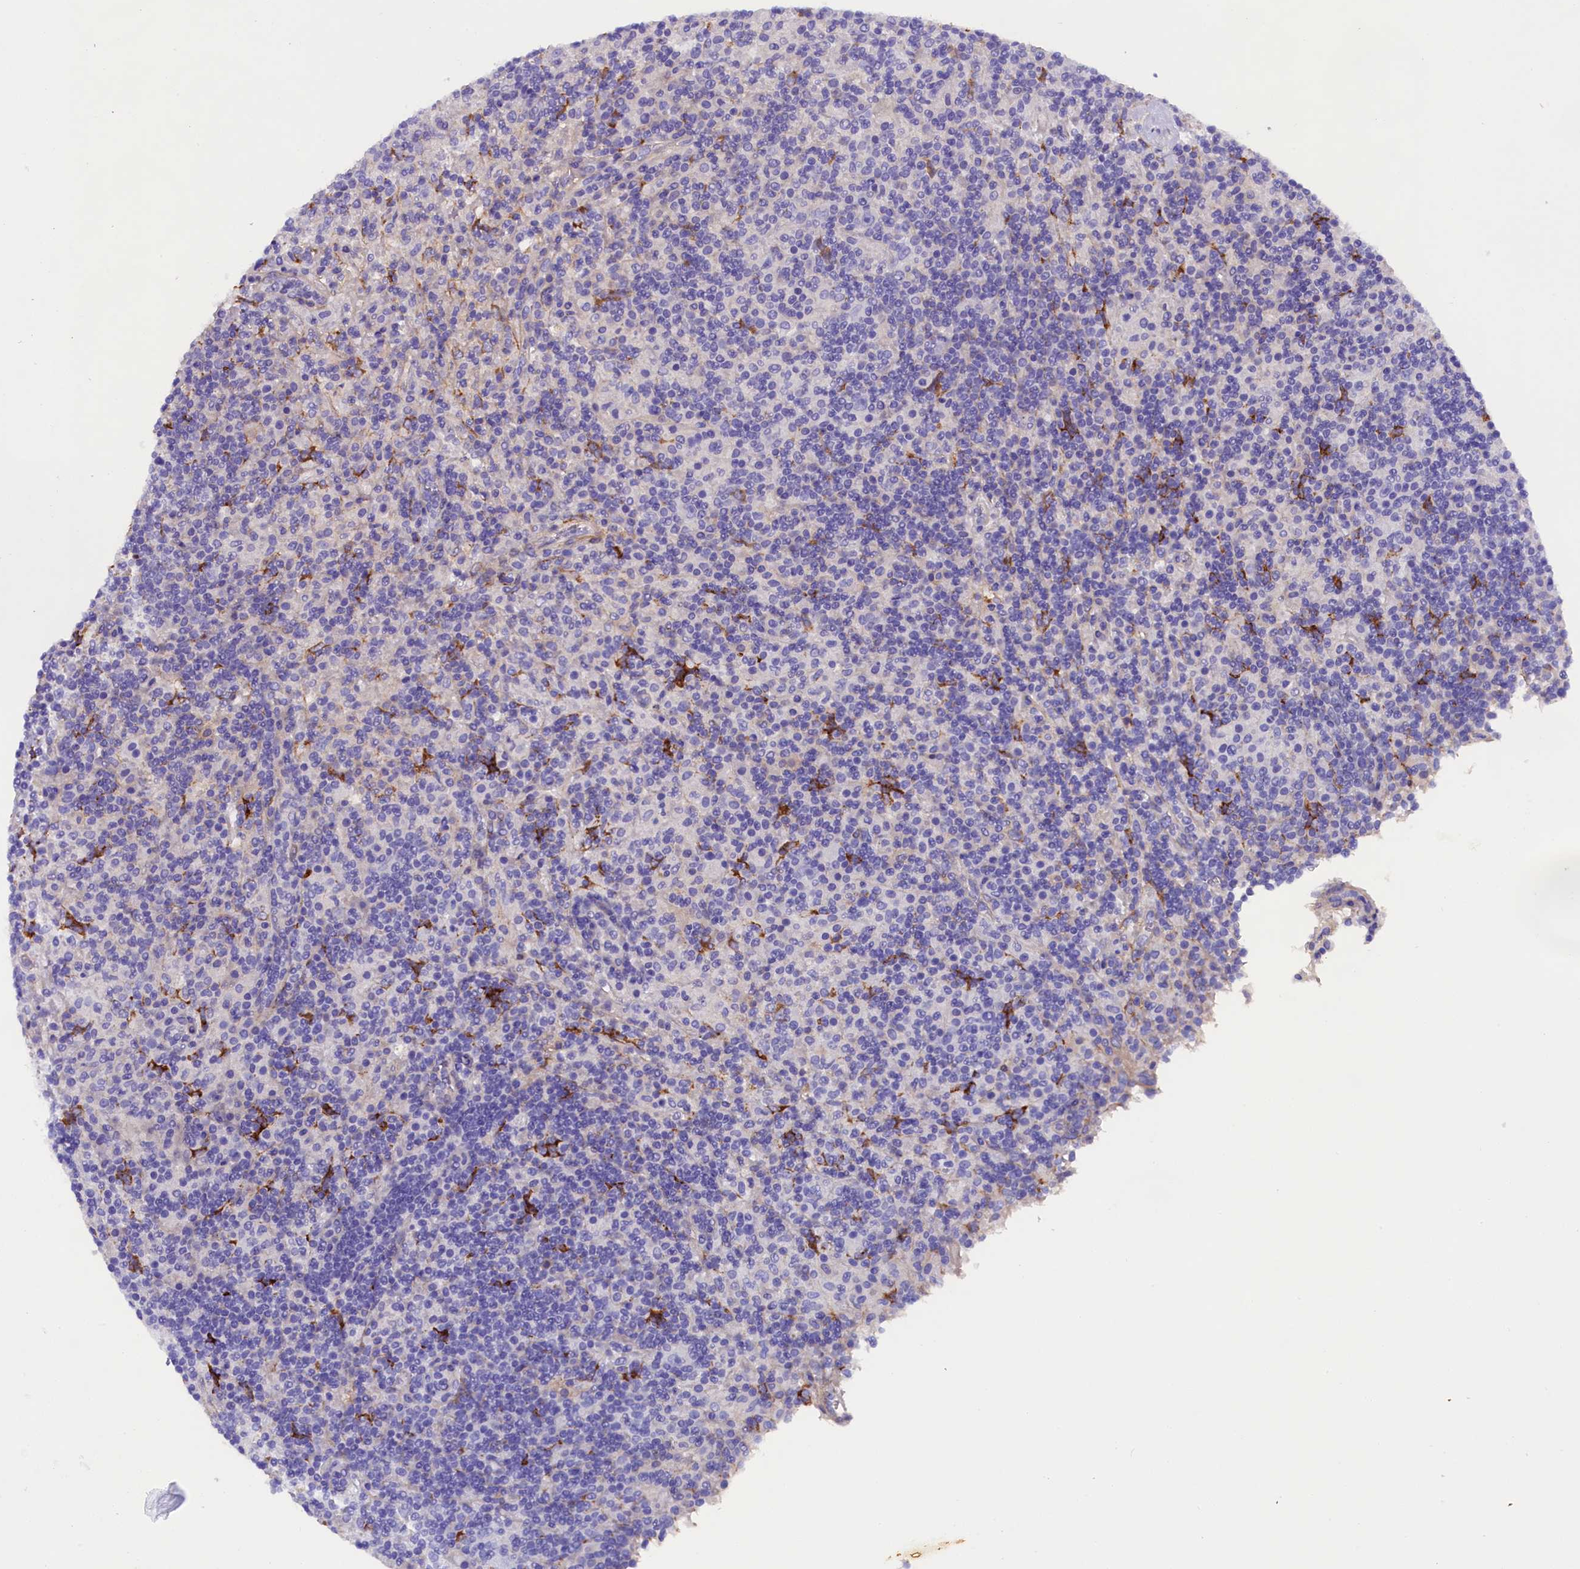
{"staining": {"intensity": "negative", "quantity": "none", "location": "none"}, "tissue": "lymphoma", "cell_type": "Tumor cells", "image_type": "cancer", "snomed": [{"axis": "morphology", "description": "Hodgkin's disease, NOS"}, {"axis": "topography", "description": "Lymph node"}], "caption": "This is a photomicrograph of IHC staining of Hodgkin's disease, which shows no expression in tumor cells.", "gene": "SOD3", "patient": {"sex": "male", "age": 70}}